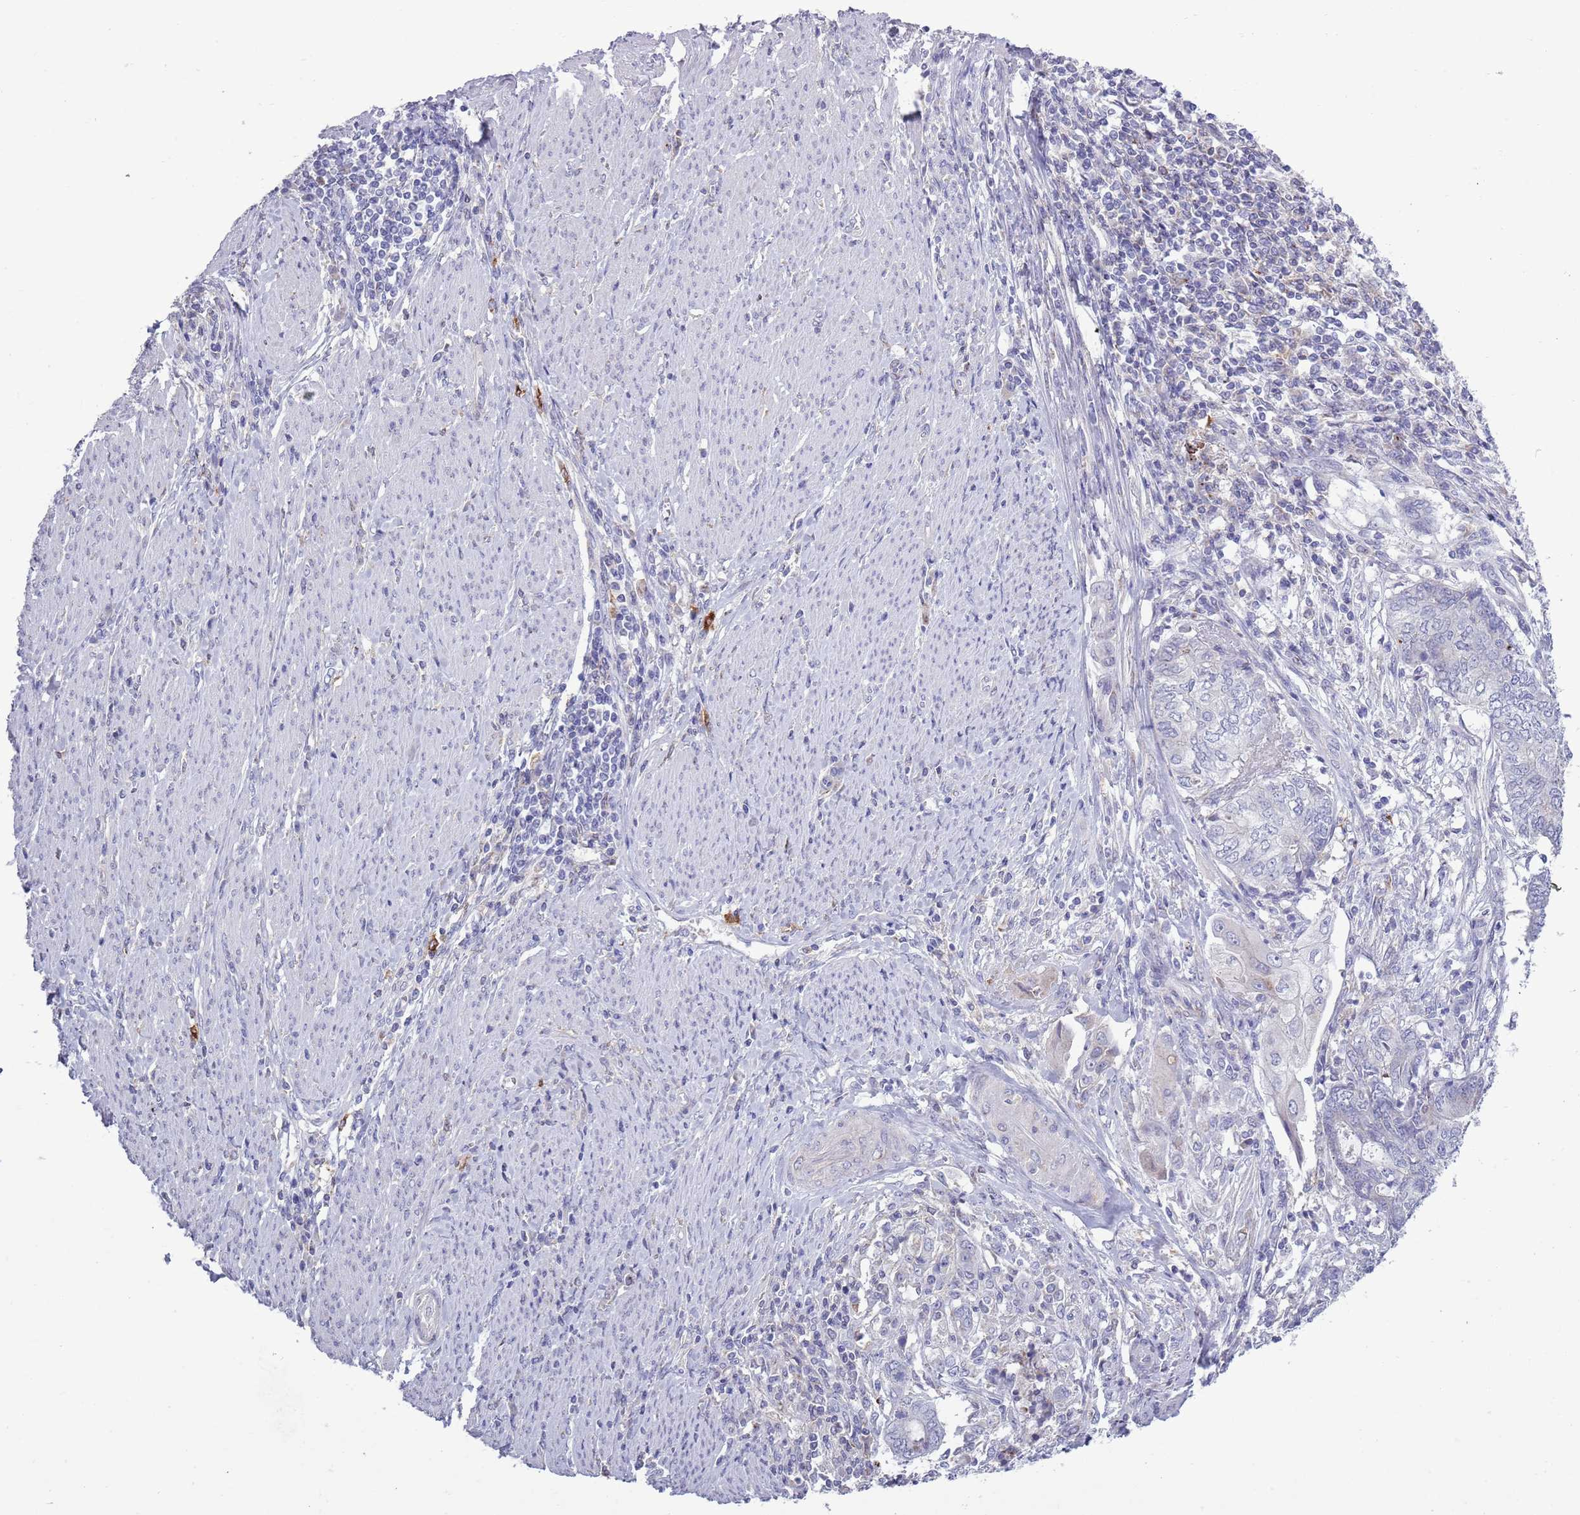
{"staining": {"intensity": "moderate", "quantity": "<25%", "location": "cytoplasmic/membranous"}, "tissue": "endometrial cancer", "cell_type": "Tumor cells", "image_type": "cancer", "snomed": [{"axis": "morphology", "description": "Adenocarcinoma, NOS"}, {"axis": "topography", "description": "Uterus"}, {"axis": "topography", "description": "Endometrium"}], "caption": "Protein staining by immunohistochemistry shows moderate cytoplasmic/membranous positivity in about <25% of tumor cells in endometrial cancer.", "gene": "ACSBG1", "patient": {"sex": "female", "age": 70}}